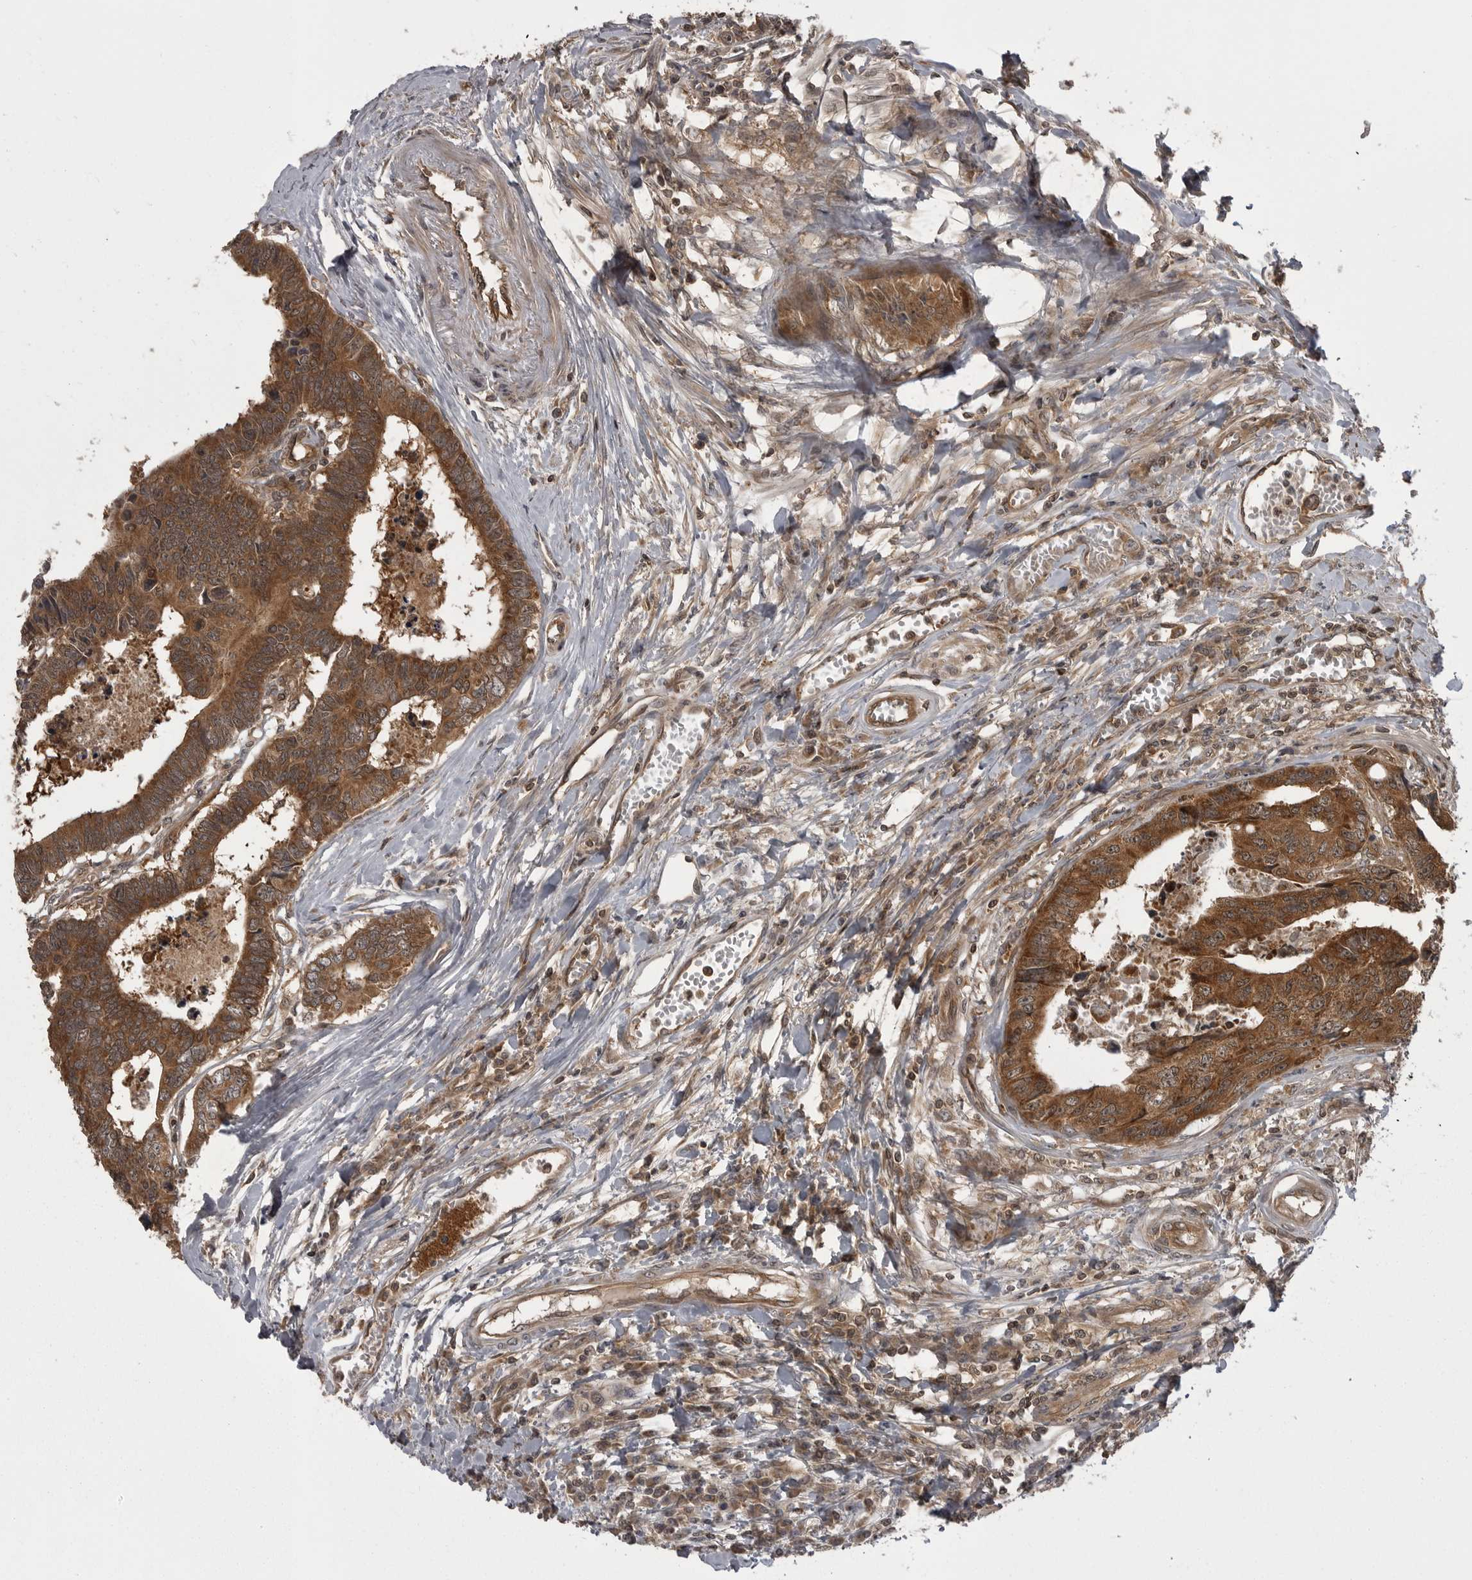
{"staining": {"intensity": "strong", "quantity": ">75%", "location": "cytoplasmic/membranous"}, "tissue": "colorectal cancer", "cell_type": "Tumor cells", "image_type": "cancer", "snomed": [{"axis": "morphology", "description": "Adenocarcinoma, NOS"}, {"axis": "topography", "description": "Rectum"}], "caption": "DAB (3,3'-diaminobenzidine) immunohistochemical staining of colorectal adenocarcinoma reveals strong cytoplasmic/membranous protein expression in approximately >75% of tumor cells.", "gene": "STK24", "patient": {"sex": "male", "age": 84}}